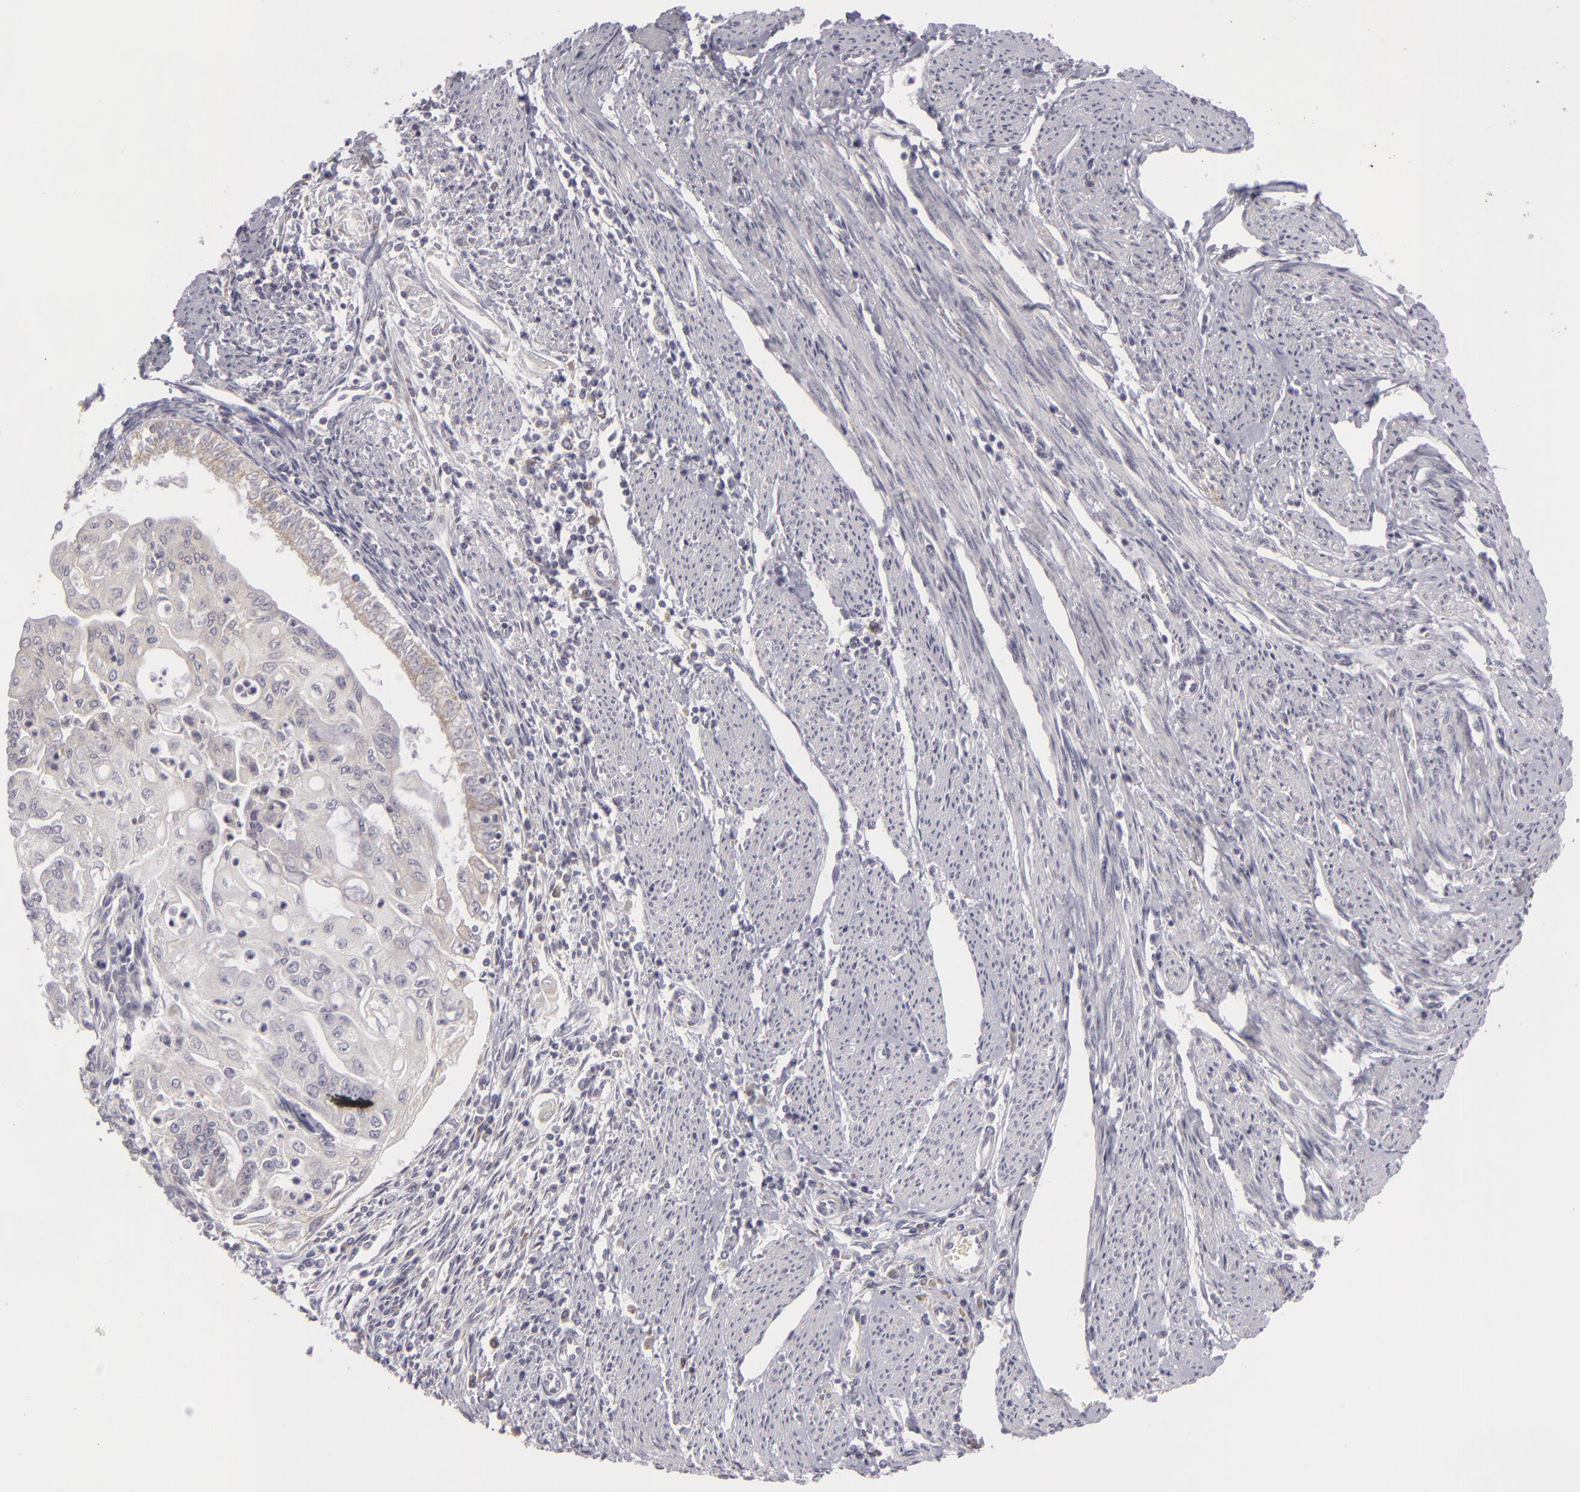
{"staining": {"intensity": "weak", "quantity": "25%-75%", "location": "cytoplasmic/membranous"}, "tissue": "endometrial cancer", "cell_type": "Tumor cells", "image_type": "cancer", "snomed": [{"axis": "morphology", "description": "Adenocarcinoma, NOS"}, {"axis": "topography", "description": "Endometrium"}], "caption": "The photomicrograph demonstrates immunohistochemical staining of endometrial adenocarcinoma. There is weak cytoplasmic/membranous staining is appreciated in approximately 25%-75% of tumor cells.", "gene": "ATP2B3", "patient": {"sex": "female", "age": 75}}